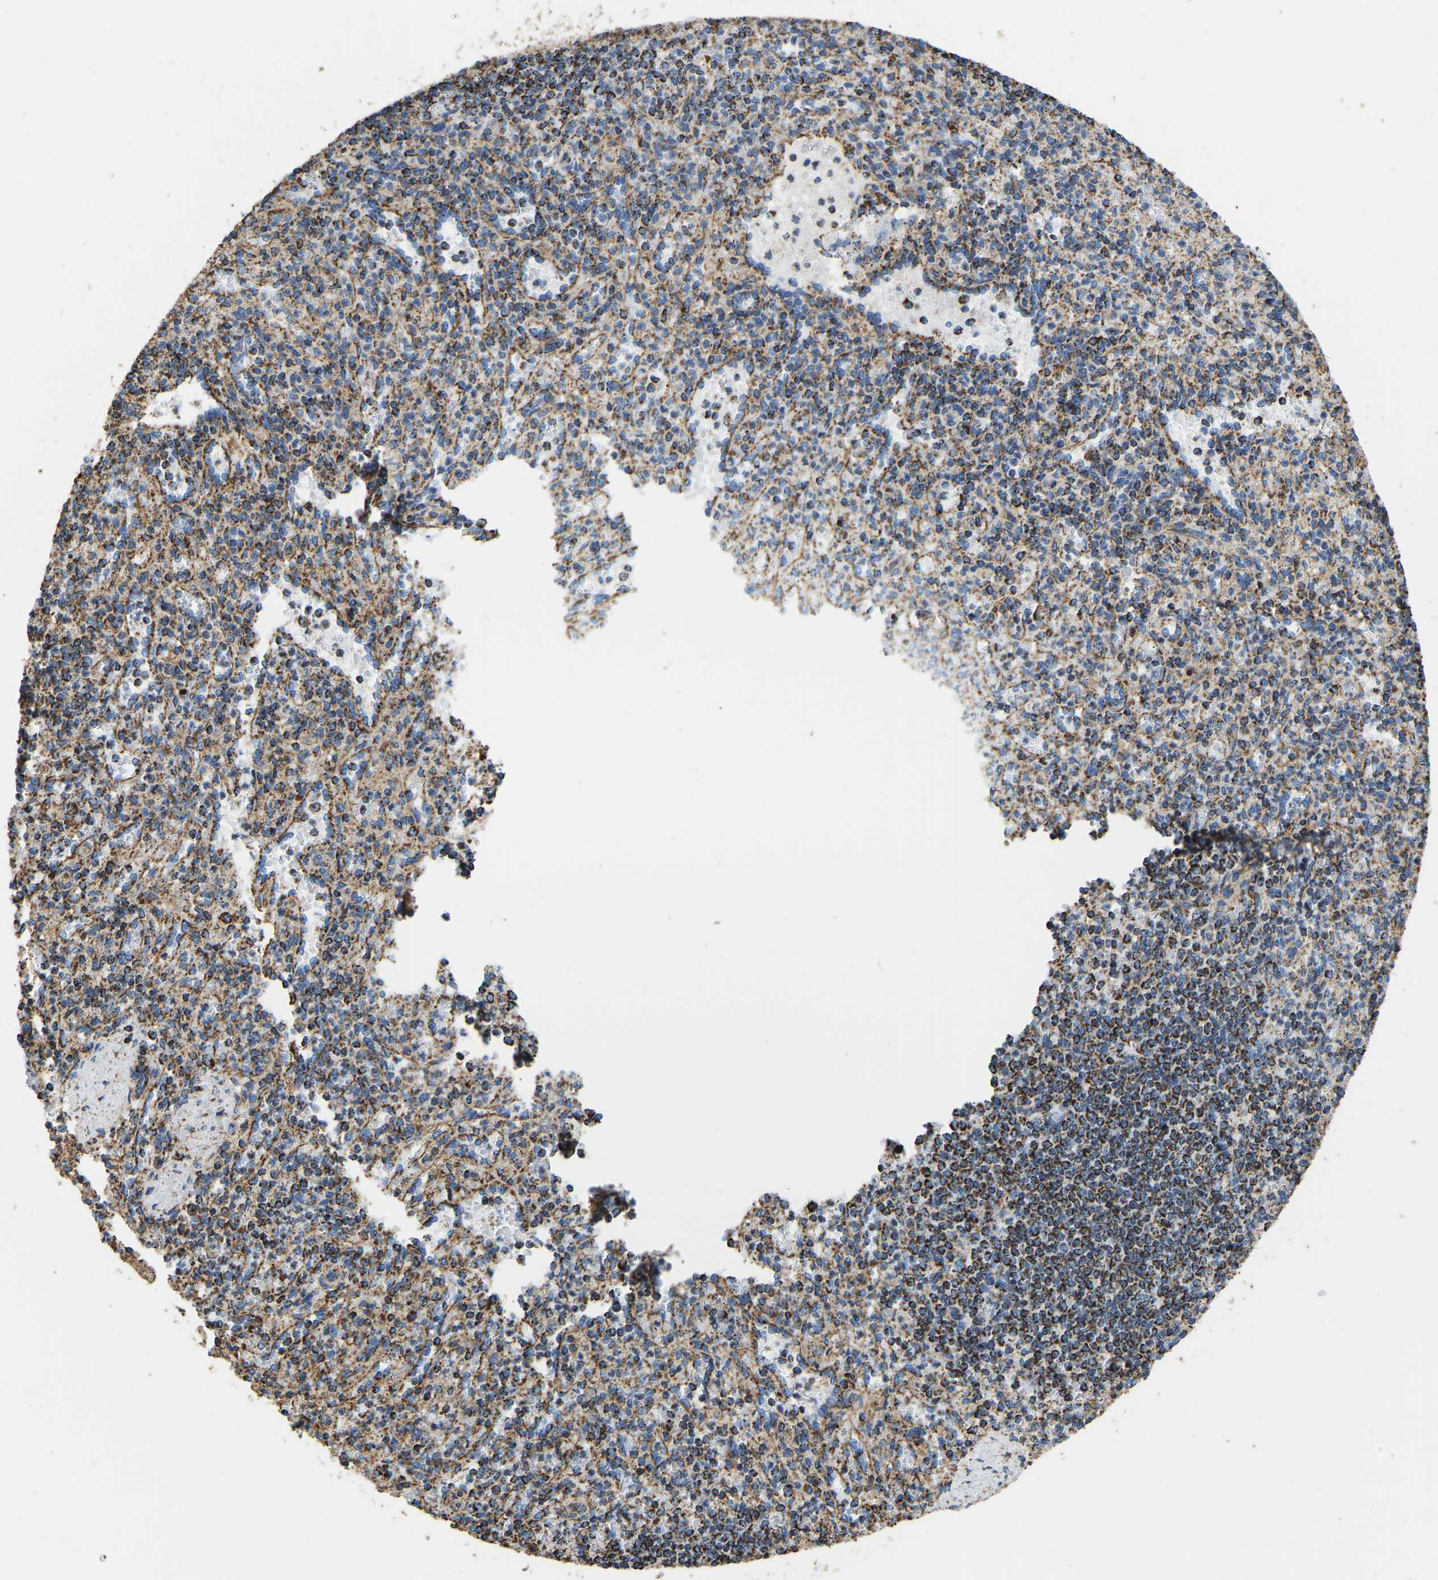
{"staining": {"intensity": "moderate", "quantity": "25%-75%", "location": "cytoplasmic/membranous"}, "tissue": "spleen", "cell_type": "Cells in red pulp", "image_type": "normal", "snomed": [{"axis": "morphology", "description": "Normal tissue, NOS"}, {"axis": "topography", "description": "Spleen"}], "caption": "A micrograph of human spleen stained for a protein exhibits moderate cytoplasmic/membranous brown staining in cells in red pulp. (DAB (3,3'-diaminobenzidine) = brown stain, brightfield microscopy at high magnification).", "gene": "IRX6", "patient": {"sex": "female", "age": 74}}